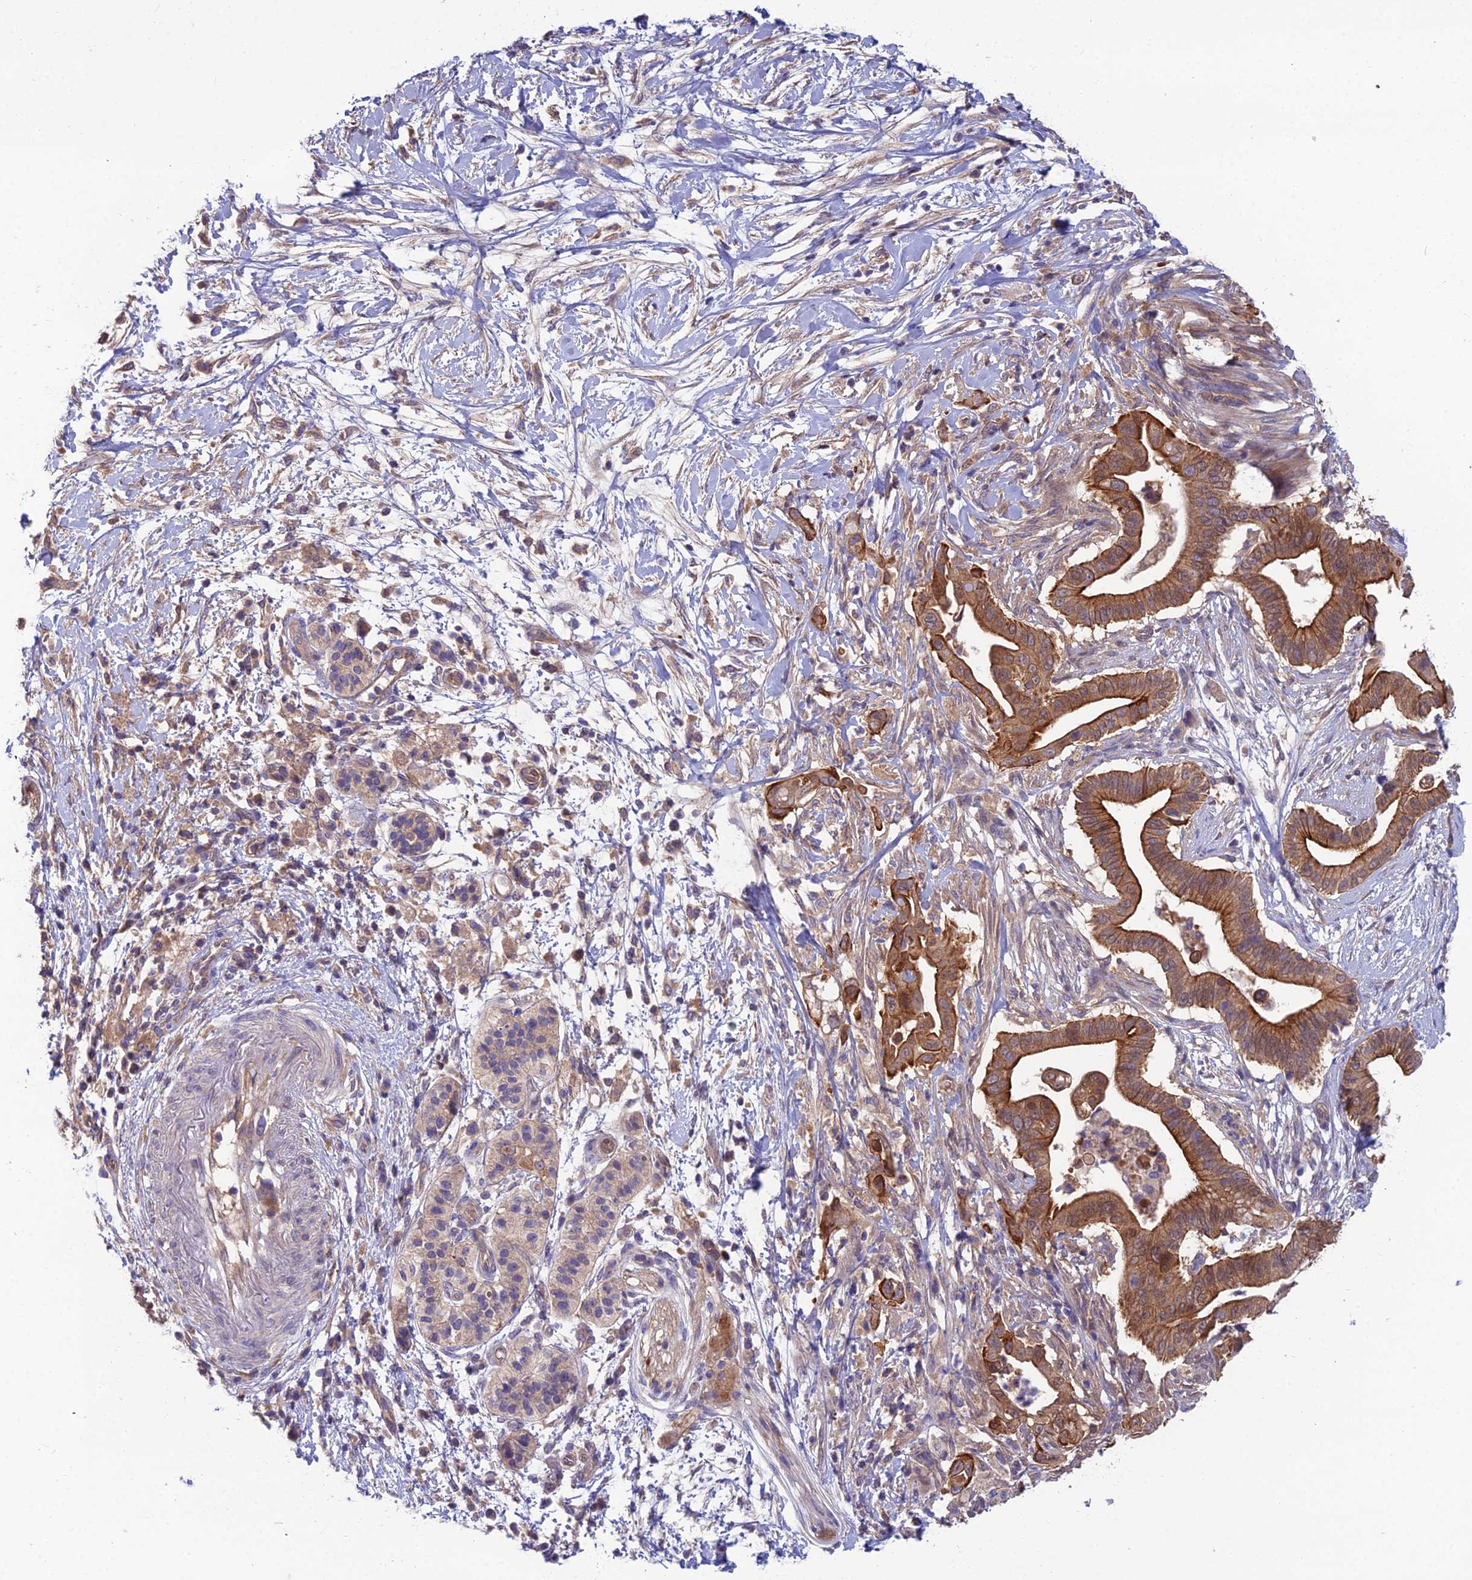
{"staining": {"intensity": "moderate", "quantity": ">75%", "location": "cytoplasmic/membranous"}, "tissue": "pancreatic cancer", "cell_type": "Tumor cells", "image_type": "cancer", "snomed": [{"axis": "morphology", "description": "Adenocarcinoma, NOS"}, {"axis": "topography", "description": "Pancreas"}], "caption": "Pancreatic cancer stained with a protein marker exhibits moderate staining in tumor cells.", "gene": "MVD", "patient": {"sex": "male", "age": 68}}